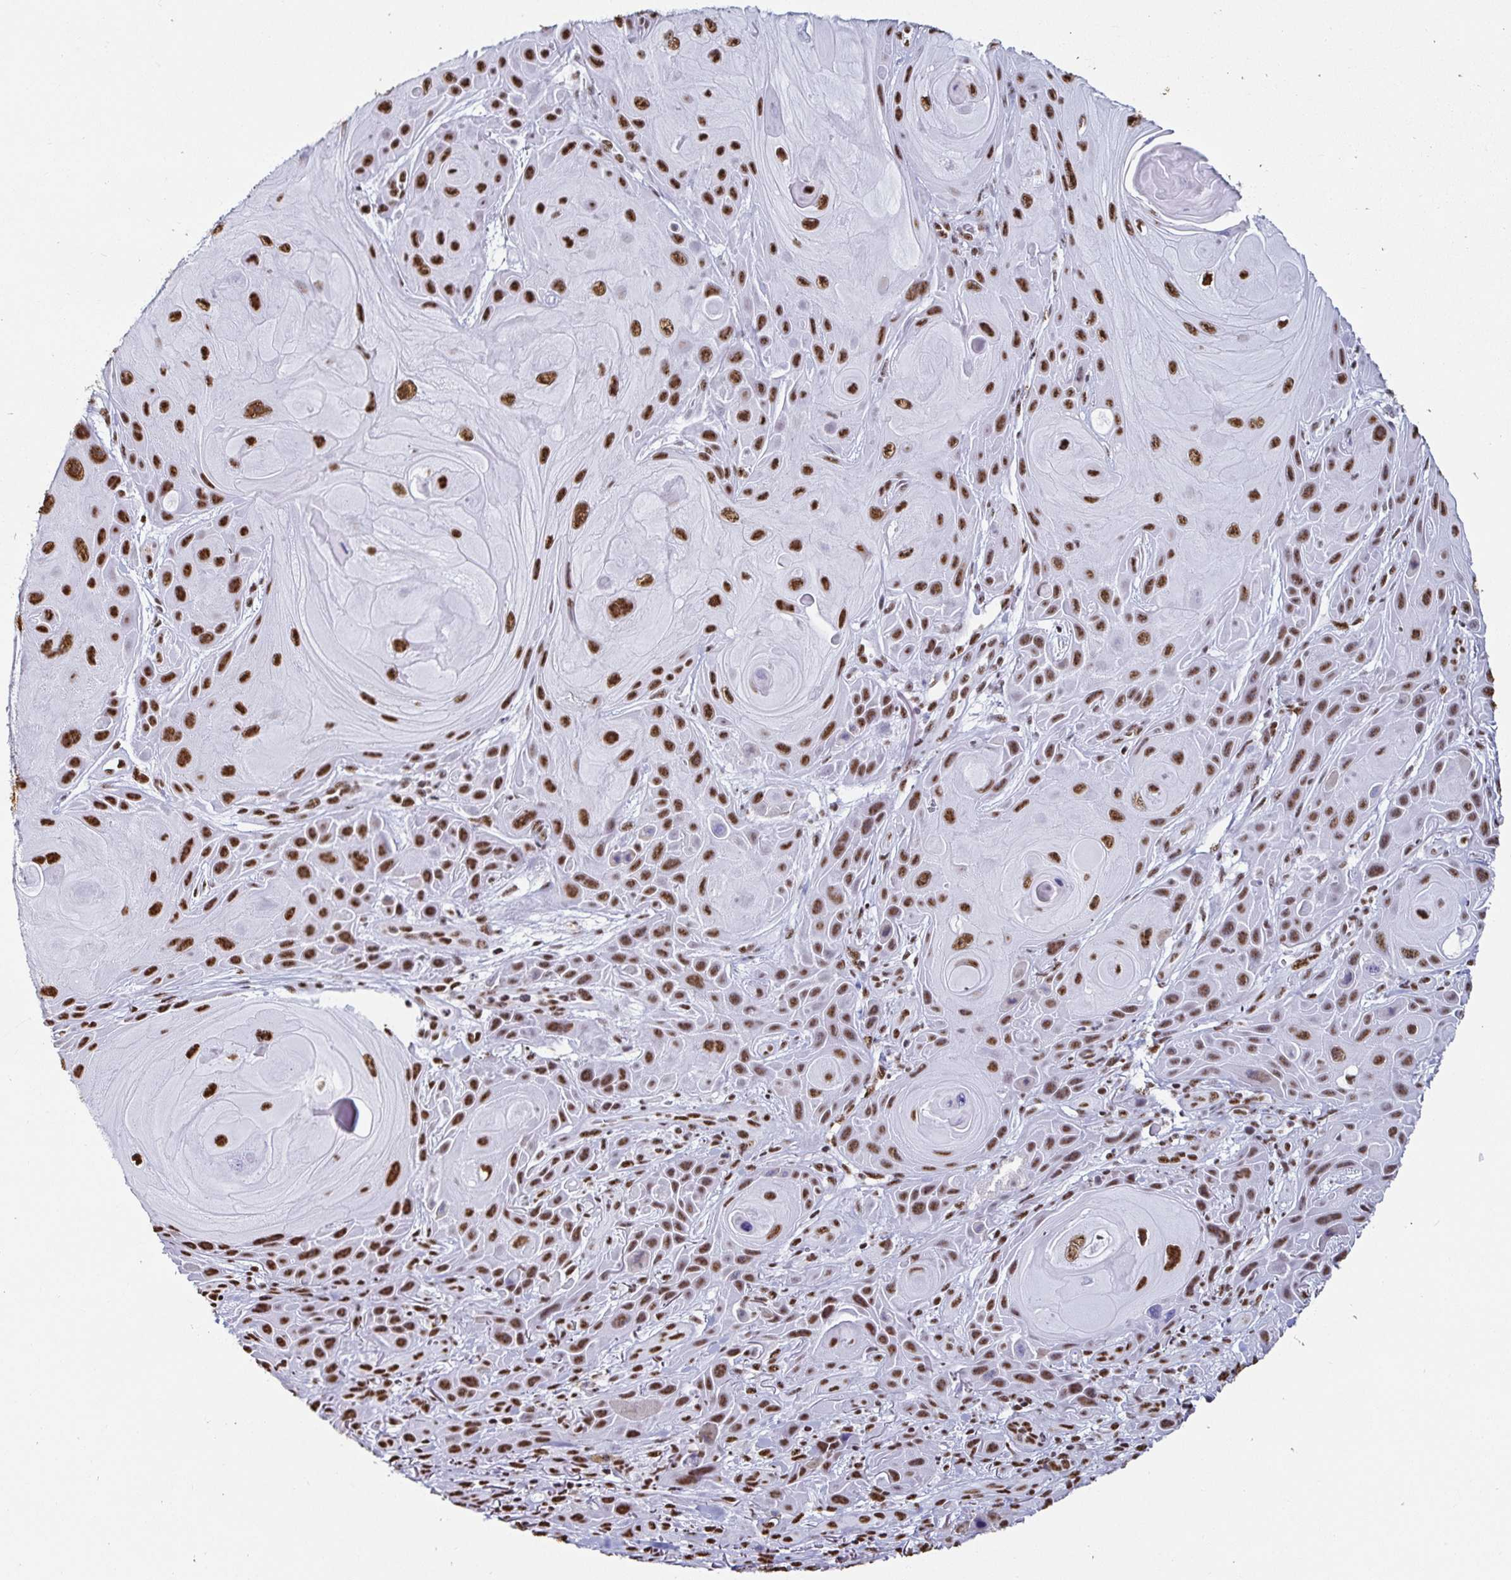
{"staining": {"intensity": "strong", "quantity": "25%-75%", "location": "nuclear"}, "tissue": "skin cancer", "cell_type": "Tumor cells", "image_type": "cancer", "snomed": [{"axis": "morphology", "description": "Squamous cell carcinoma, NOS"}, {"axis": "topography", "description": "Skin"}], "caption": "An immunohistochemistry (IHC) image of tumor tissue is shown. Protein staining in brown labels strong nuclear positivity in squamous cell carcinoma (skin) within tumor cells.", "gene": "DDX39B", "patient": {"sex": "female", "age": 94}}